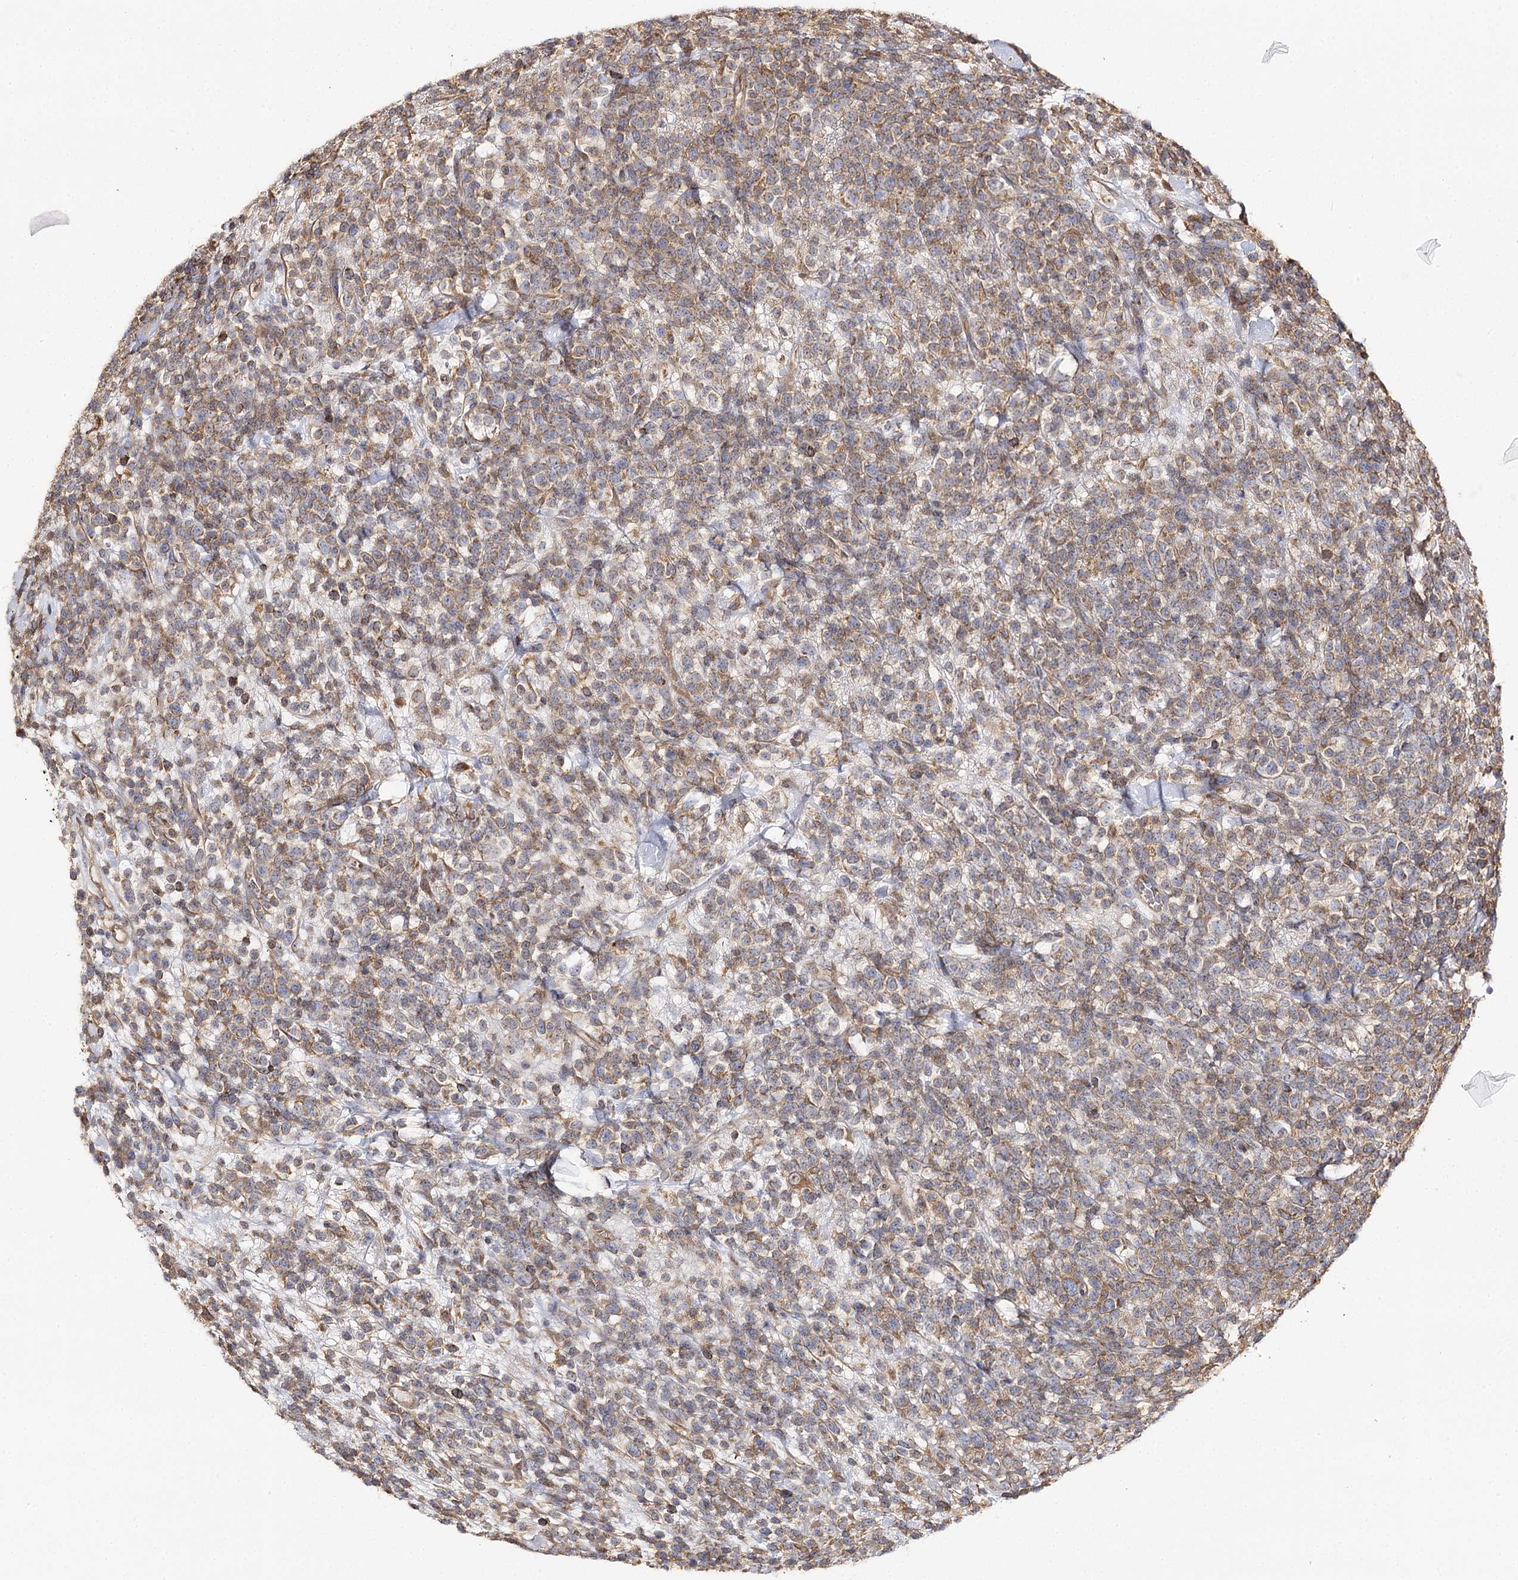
{"staining": {"intensity": "weak", "quantity": "25%-75%", "location": "cytoplasmic/membranous"}, "tissue": "lymphoma", "cell_type": "Tumor cells", "image_type": "cancer", "snomed": [{"axis": "morphology", "description": "Malignant lymphoma, non-Hodgkin's type, High grade"}, {"axis": "topography", "description": "Colon"}], "caption": "Human lymphoma stained with a brown dye displays weak cytoplasmic/membranous positive positivity in about 25%-75% of tumor cells.", "gene": "SEC24B", "patient": {"sex": "female", "age": 53}}